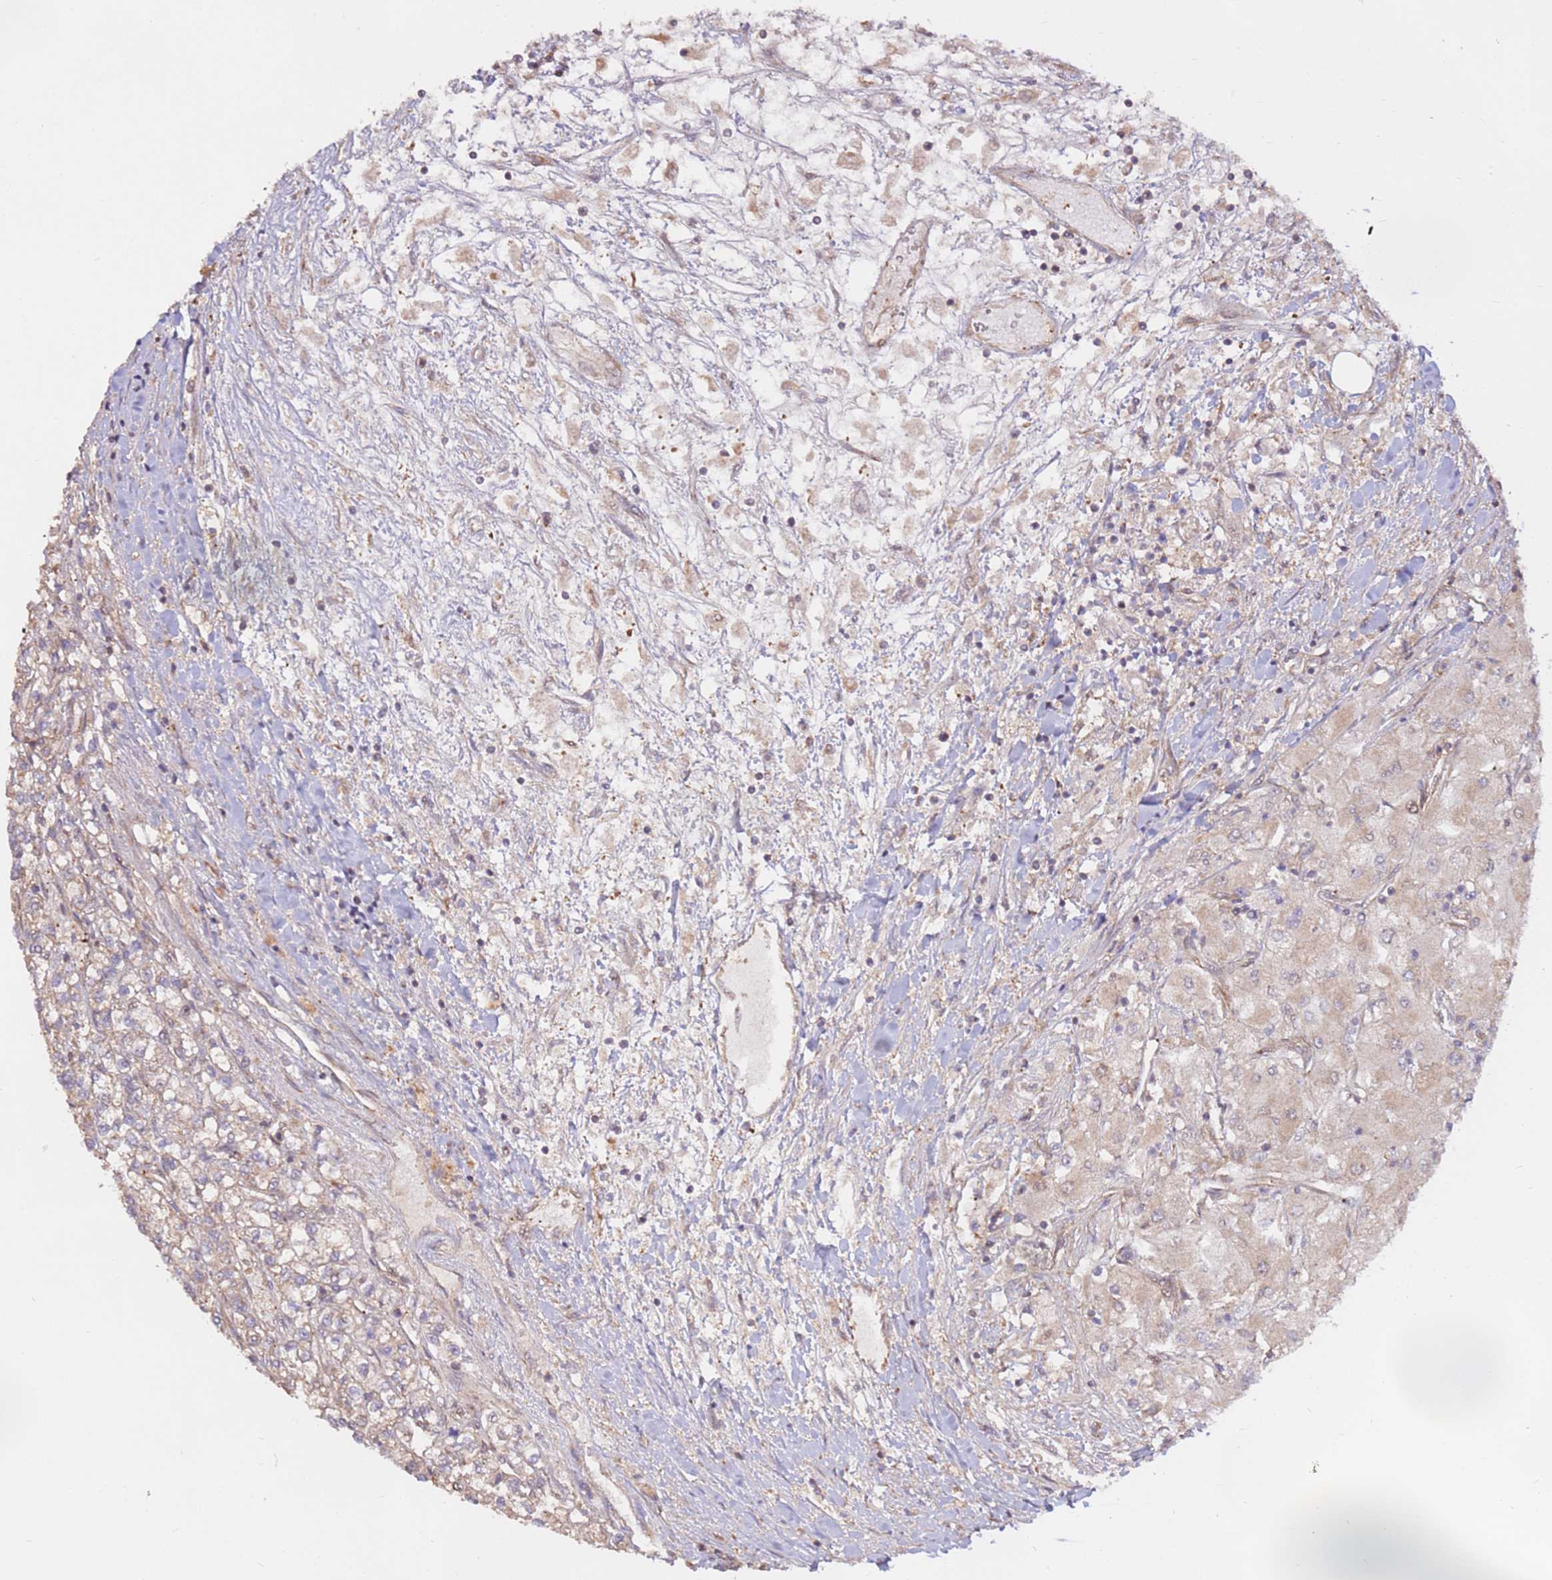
{"staining": {"intensity": "weak", "quantity": "<25%", "location": "cytoplasmic/membranous"}, "tissue": "renal cancer", "cell_type": "Tumor cells", "image_type": "cancer", "snomed": [{"axis": "morphology", "description": "Adenocarcinoma, NOS"}, {"axis": "topography", "description": "Kidney"}], "caption": "The histopathology image exhibits no significant positivity in tumor cells of renal cancer (adenocarcinoma). (Brightfield microscopy of DAB (3,3'-diaminobenzidine) immunohistochemistry at high magnification).", "gene": "CCDC112", "patient": {"sex": "male", "age": 80}}